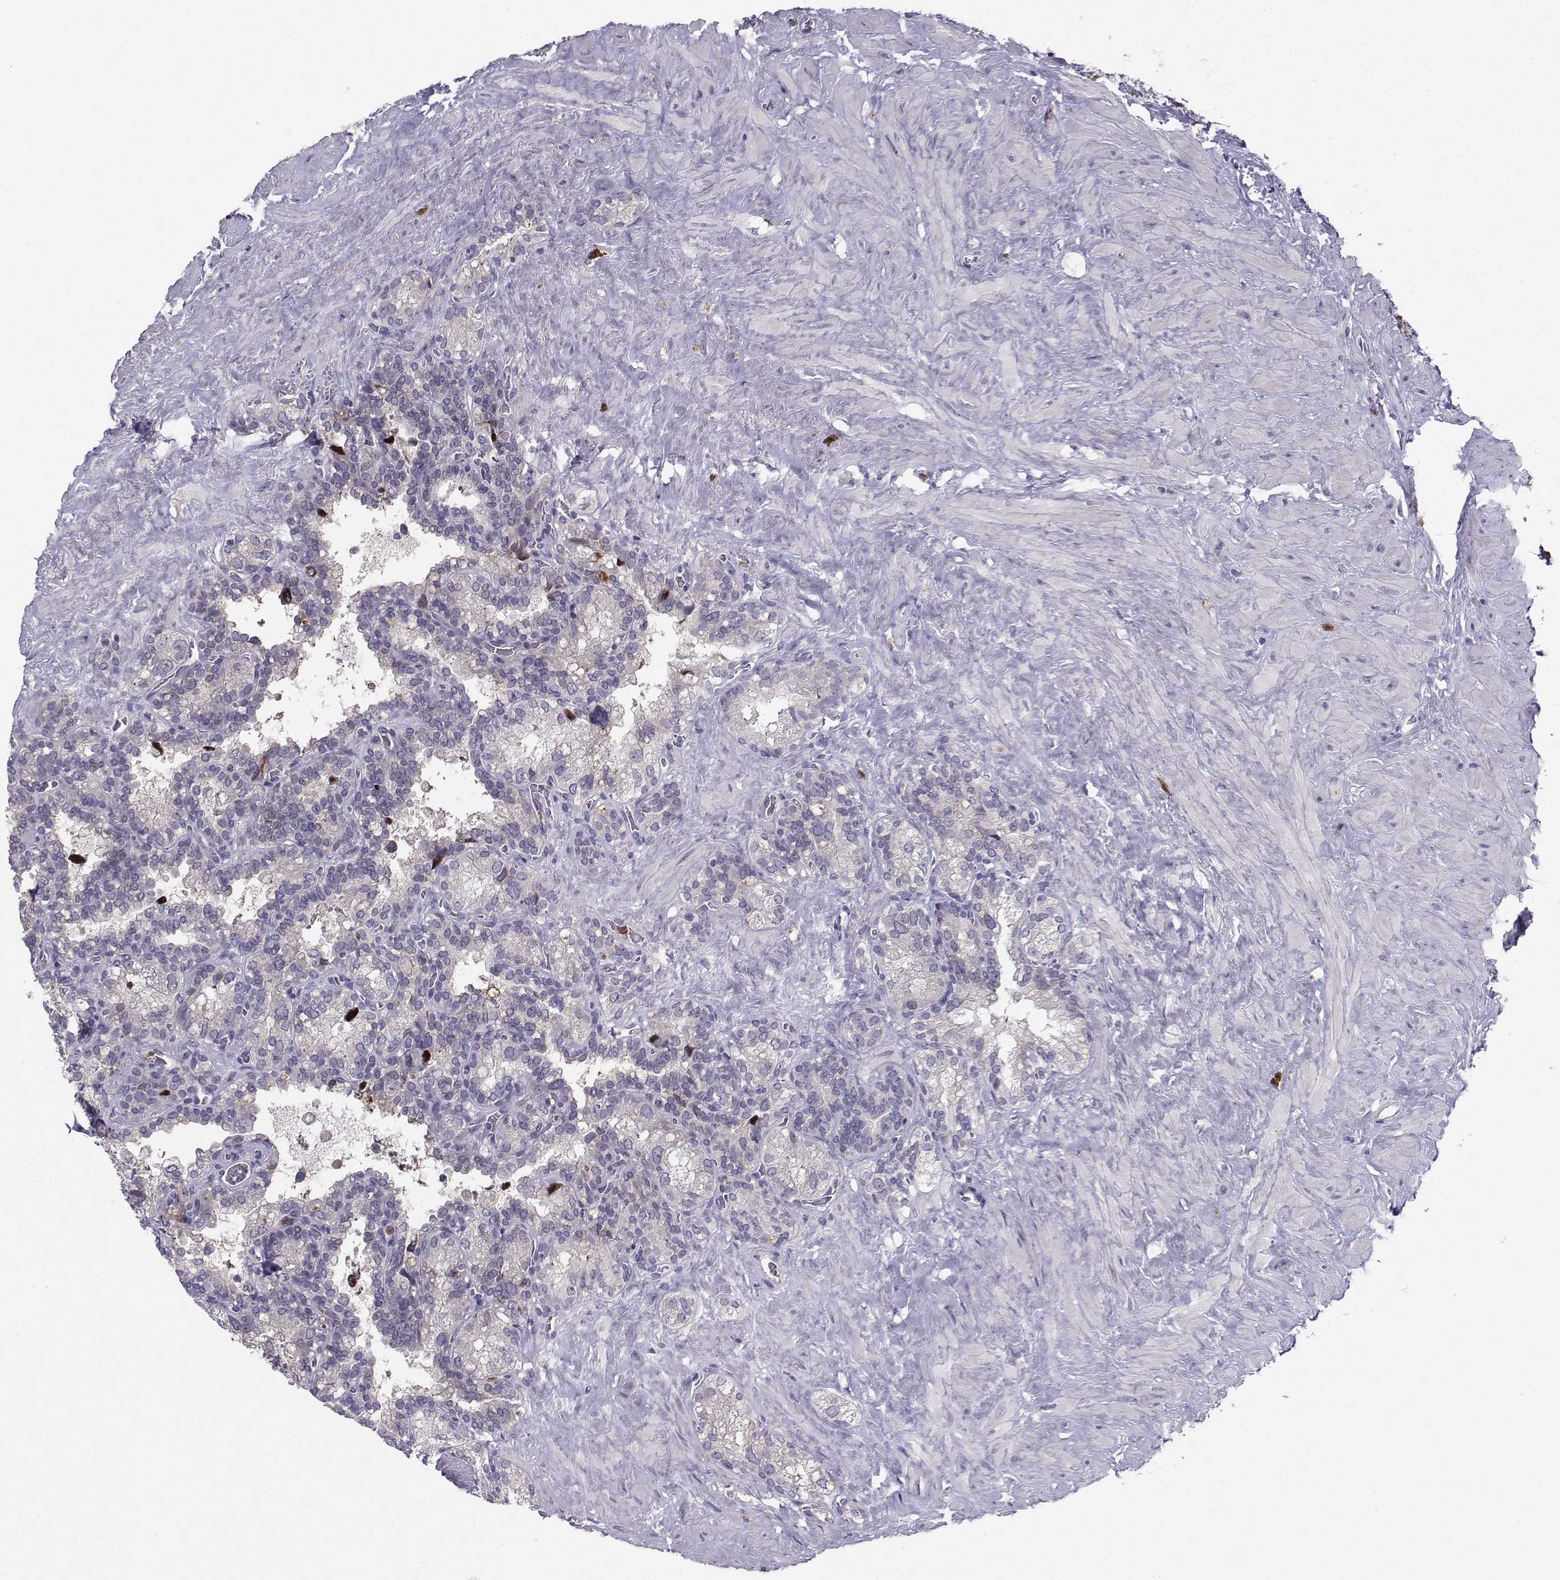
{"staining": {"intensity": "negative", "quantity": "none", "location": "none"}, "tissue": "seminal vesicle", "cell_type": "Glandular cells", "image_type": "normal", "snomed": [{"axis": "morphology", "description": "Normal tissue, NOS"}, {"axis": "topography", "description": "Seminal veicle"}], "caption": "IHC of benign human seminal vesicle shows no positivity in glandular cells.", "gene": "CALY", "patient": {"sex": "male", "age": 71}}